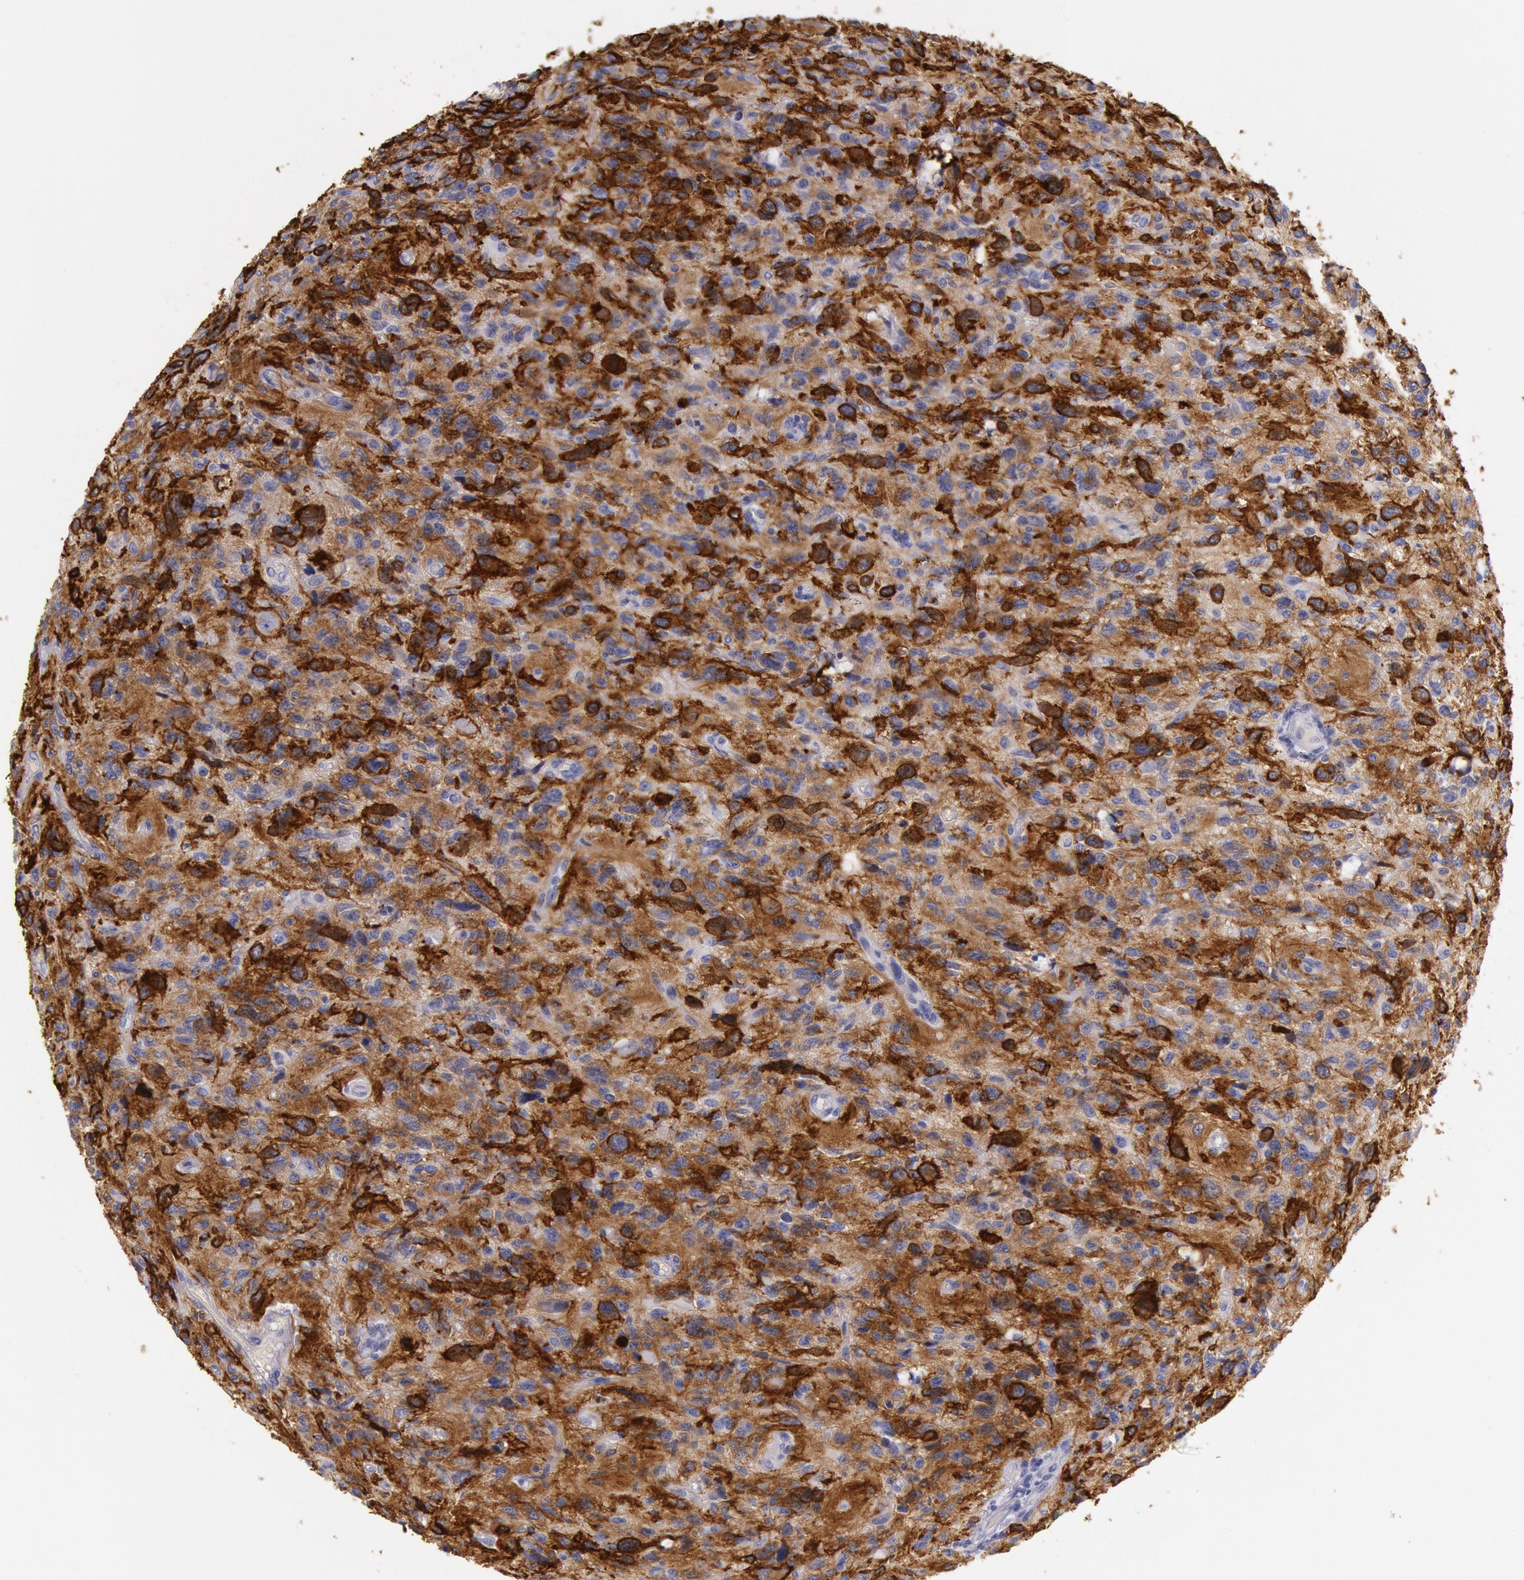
{"staining": {"intensity": "strong", "quantity": "25%-75%", "location": "cytoplasmic/membranous"}, "tissue": "glioma", "cell_type": "Tumor cells", "image_type": "cancer", "snomed": [{"axis": "morphology", "description": "Glioma, malignant, High grade"}, {"axis": "topography", "description": "Brain"}], "caption": "Brown immunohistochemical staining in human malignant glioma (high-grade) exhibits strong cytoplasmic/membranous positivity in approximately 25%-75% of tumor cells.", "gene": "EGFR", "patient": {"sex": "female", "age": 60}}